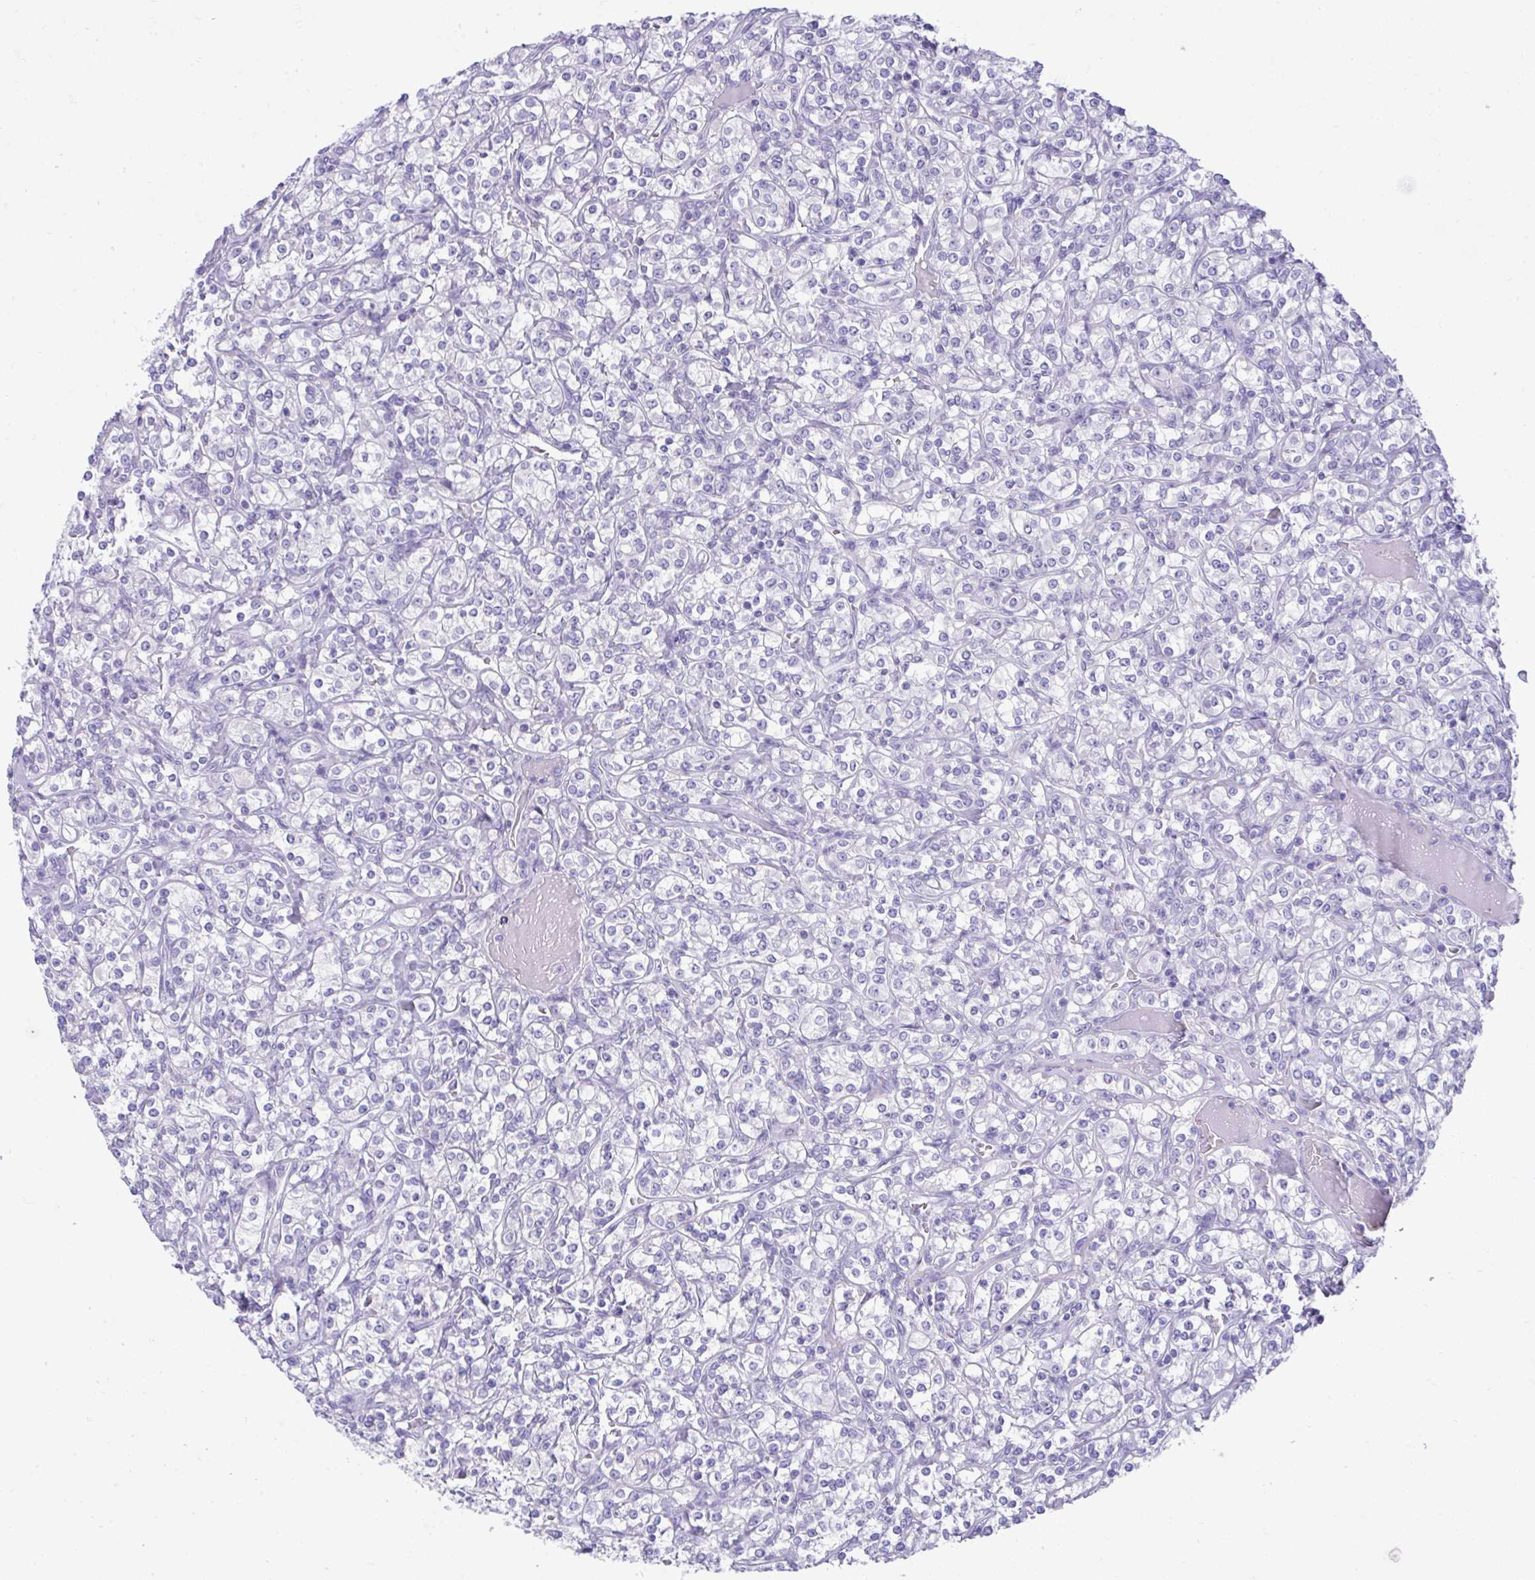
{"staining": {"intensity": "negative", "quantity": "none", "location": "none"}, "tissue": "renal cancer", "cell_type": "Tumor cells", "image_type": "cancer", "snomed": [{"axis": "morphology", "description": "Adenocarcinoma, NOS"}, {"axis": "topography", "description": "Kidney"}], "caption": "DAB immunohistochemical staining of human renal cancer demonstrates no significant positivity in tumor cells.", "gene": "PLEKHH1", "patient": {"sex": "male", "age": 77}}